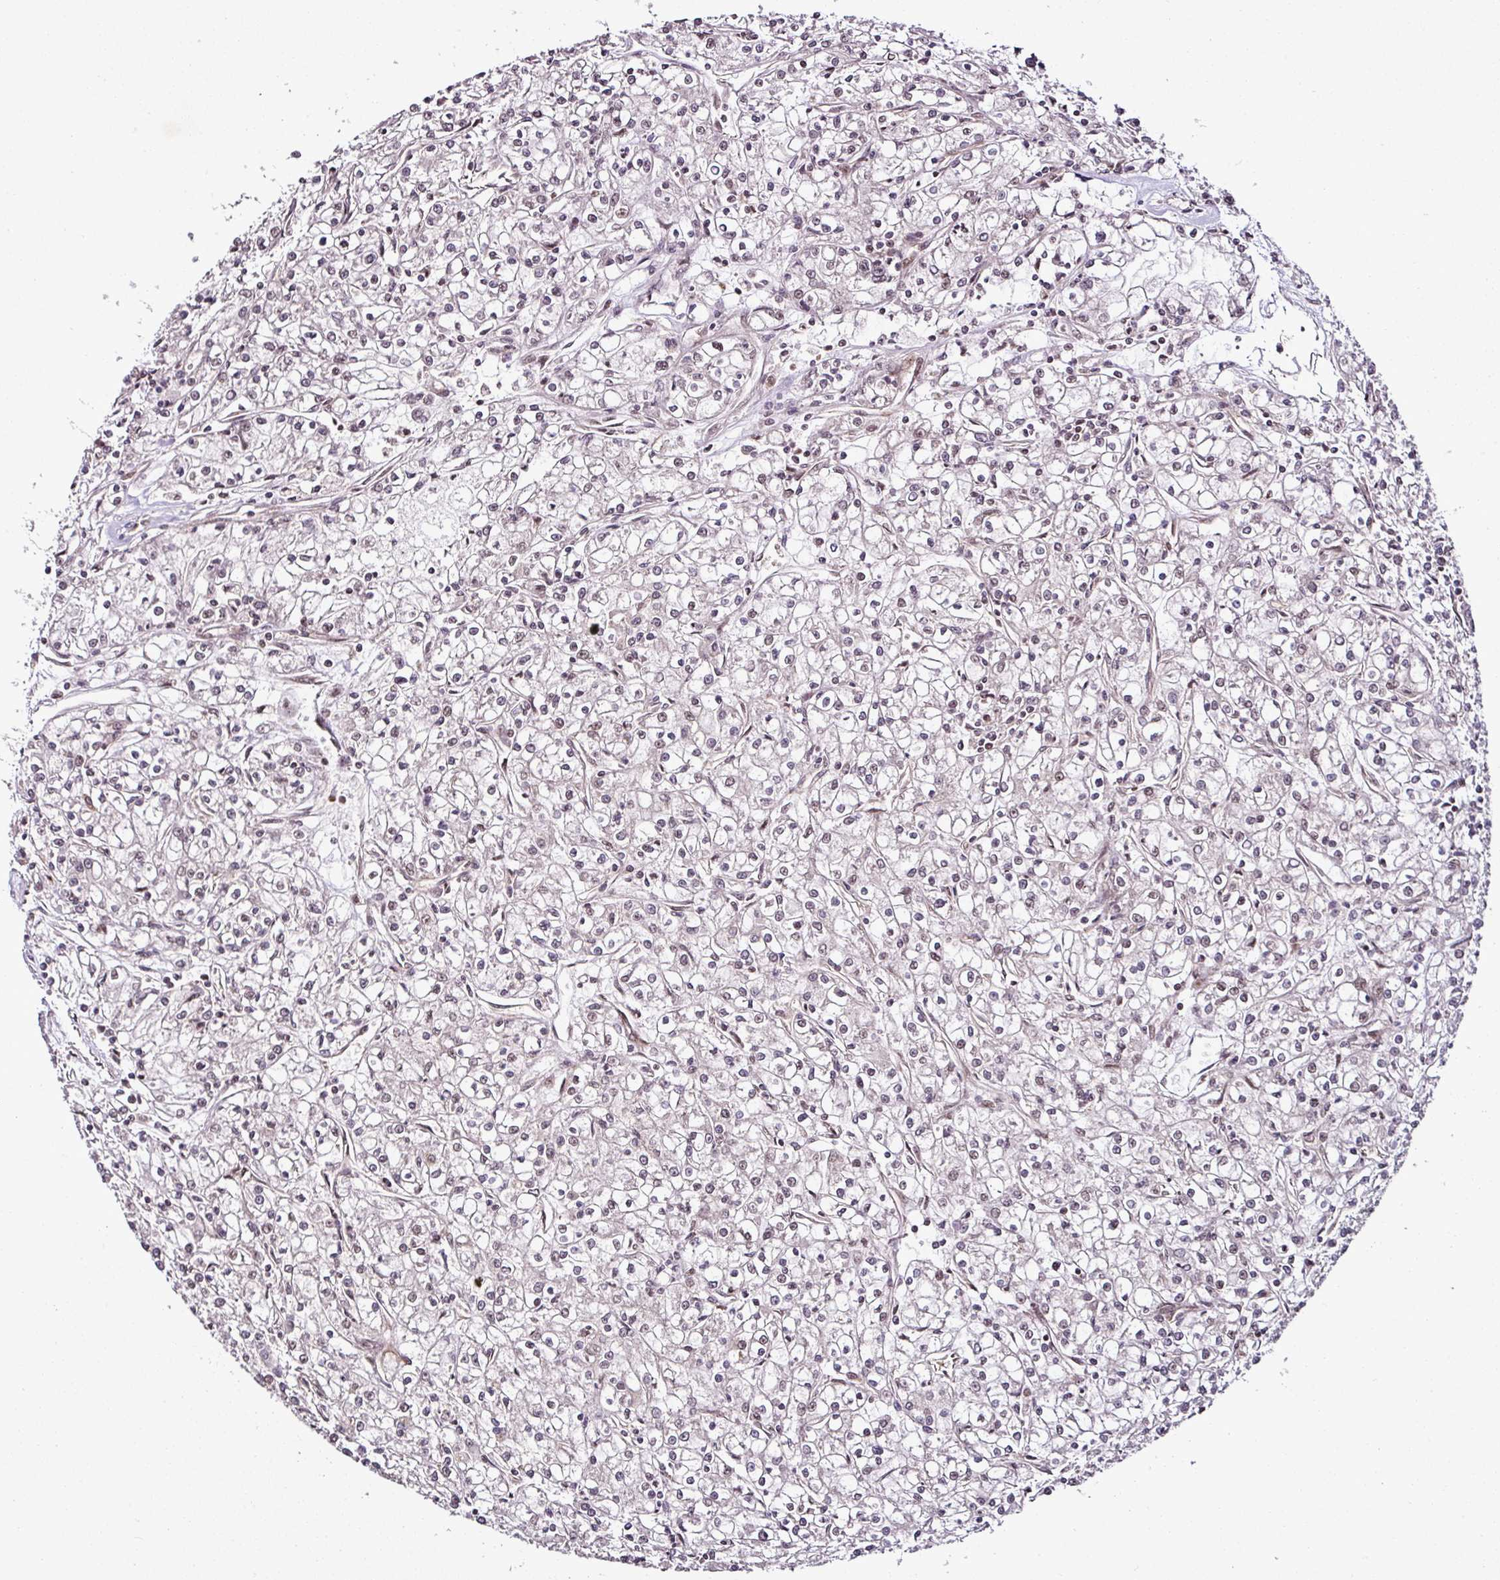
{"staining": {"intensity": "negative", "quantity": "none", "location": "none"}, "tissue": "renal cancer", "cell_type": "Tumor cells", "image_type": "cancer", "snomed": [{"axis": "morphology", "description": "Adenocarcinoma, NOS"}, {"axis": "topography", "description": "Kidney"}], "caption": "Renal adenocarcinoma was stained to show a protein in brown. There is no significant staining in tumor cells.", "gene": "COPRS", "patient": {"sex": "female", "age": 59}}